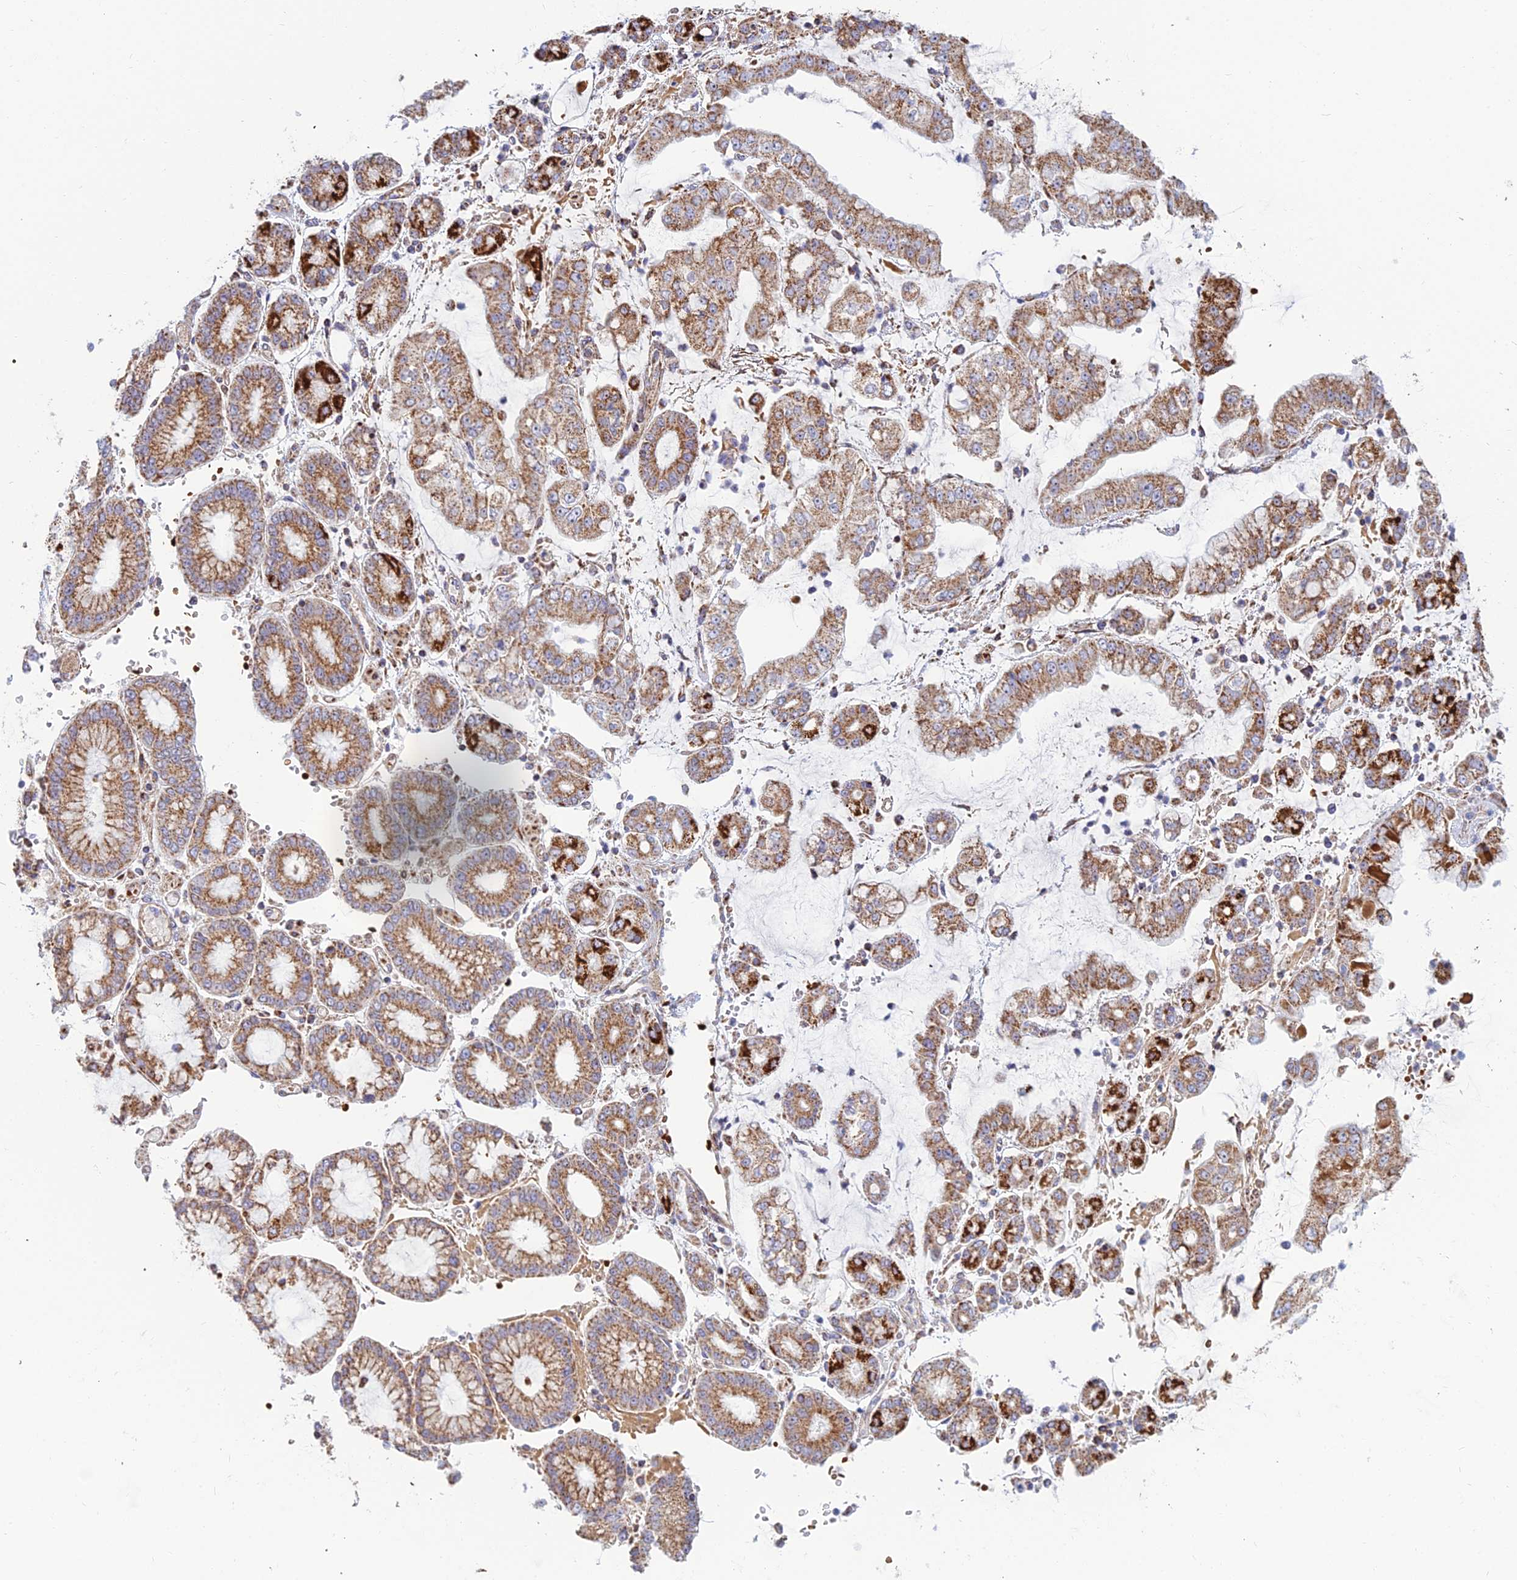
{"staining": {"intensity": "moderate", "quantity": ">75%", "location": "cytoplasmic/membranous"}, "tissue": "stomach cancer", "cell_type": "Tumor cells", "image_type": "cancer", "snomed": [{"axis": "morphology", "description": "Adenocarcinoma, NOS"}, {"axis": "topography", "description": "Stomach"}], "caption": "Tumor cells demonstrate medium levels of moderate cytoplasmic/membranous expression in about >75% of cells in human adenocarcinoma (stomach).", "gene": "SLC35F4", "patient": {"sex": "male", "age": 76}}